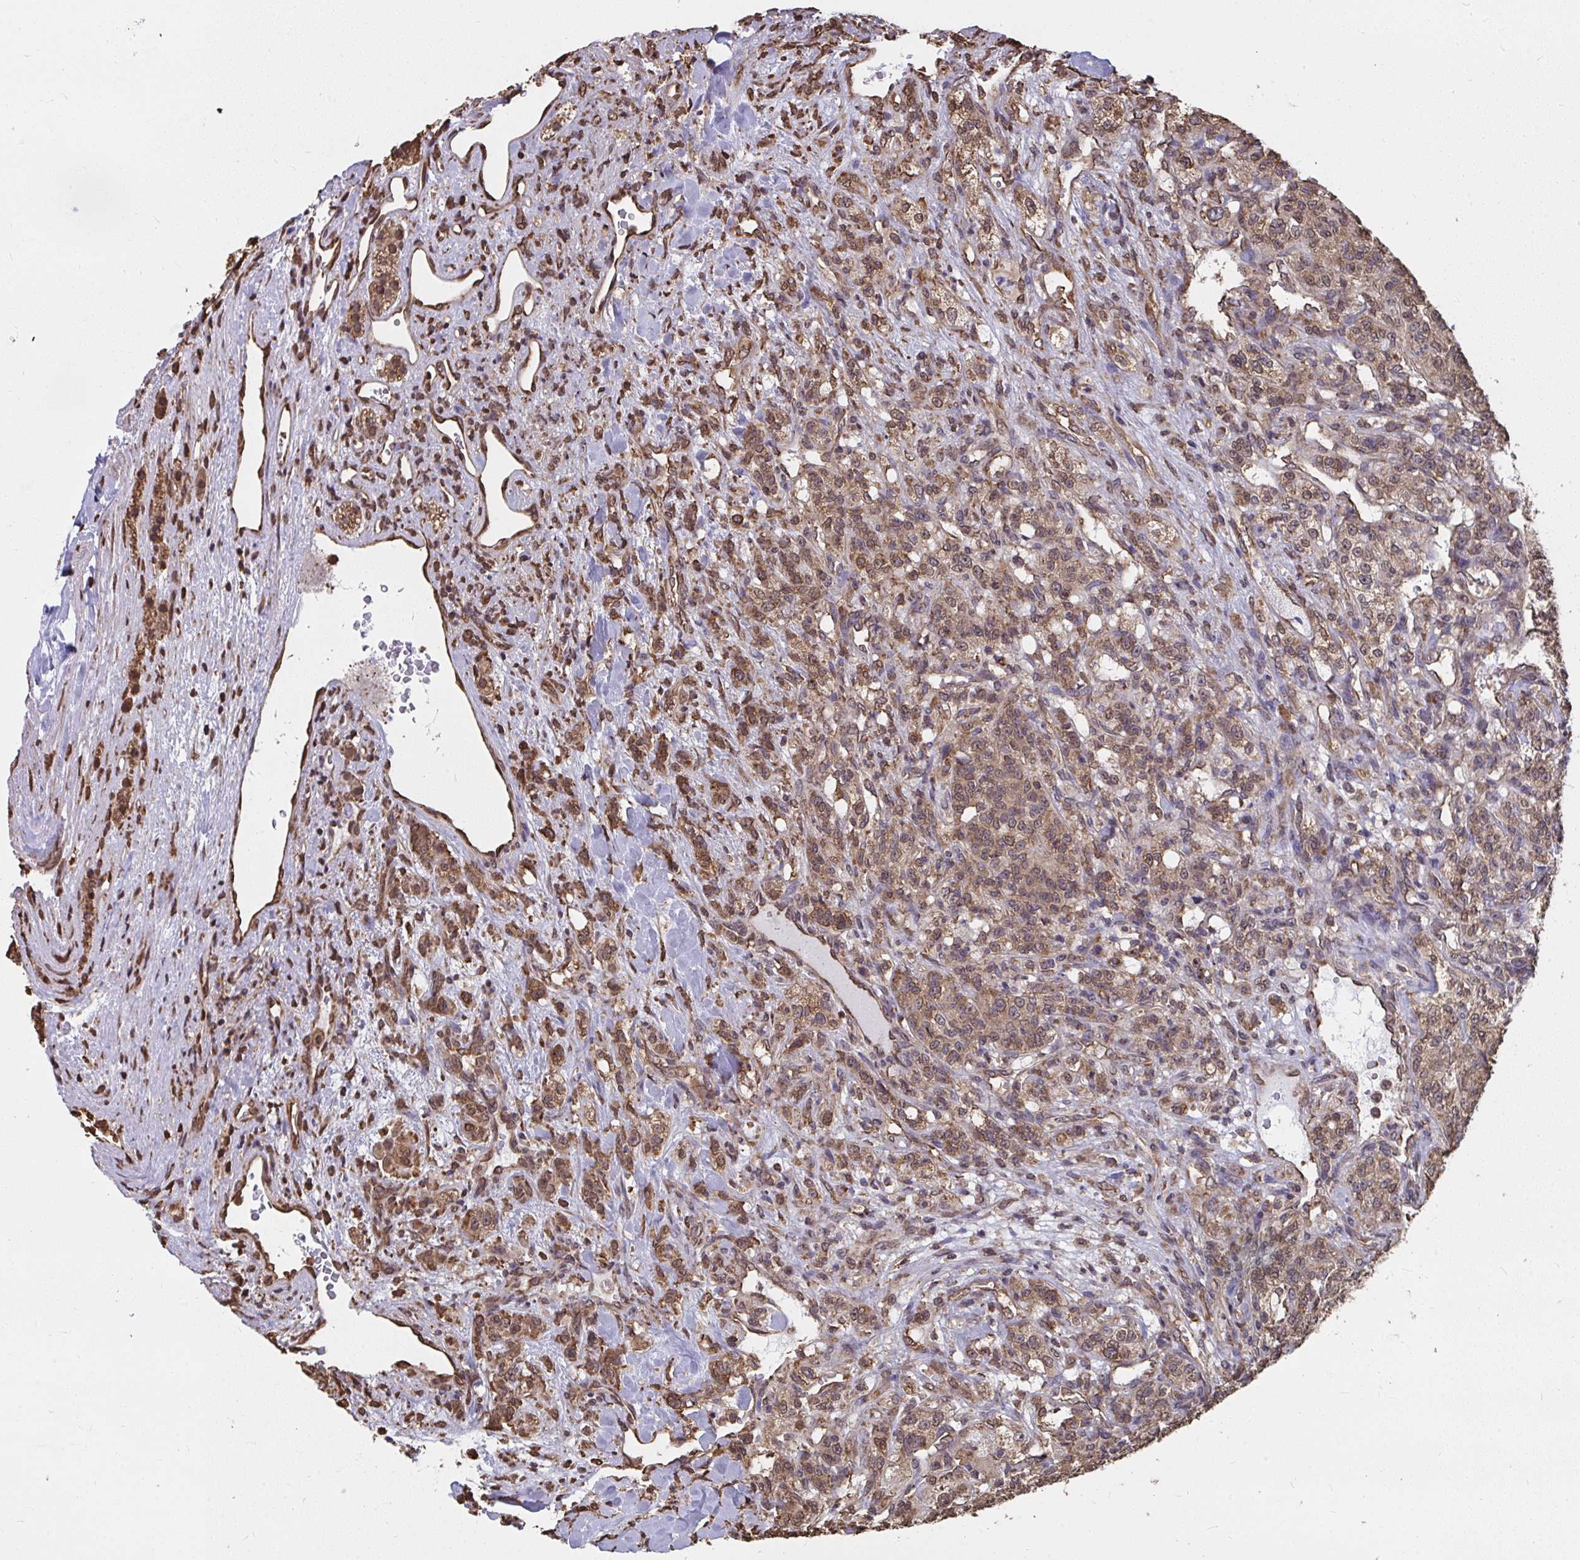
{"staining": {"intensity": "moderate", "quantity": ">75%", "location": "cytoplasmic/membranous,nuclear"}, "tissue": "renal cancer", "cell_type": "Tumor cells", "image_type": "cancer", "snomed": [{"axis": "morphology", "description": "Adenocarcinoma, NOS"}, {"axis": "topography", "description": "Kidney"}], "caption": "Immunohistochemical staining of human renal adenocarcinoma displays medium levels of moderate cytoplasmic/membranous and nuclear positivity in approximately >75% of tumor cells.", "gene": "SYNCRIP", "patient": {"sex": "female", "age": 63}}